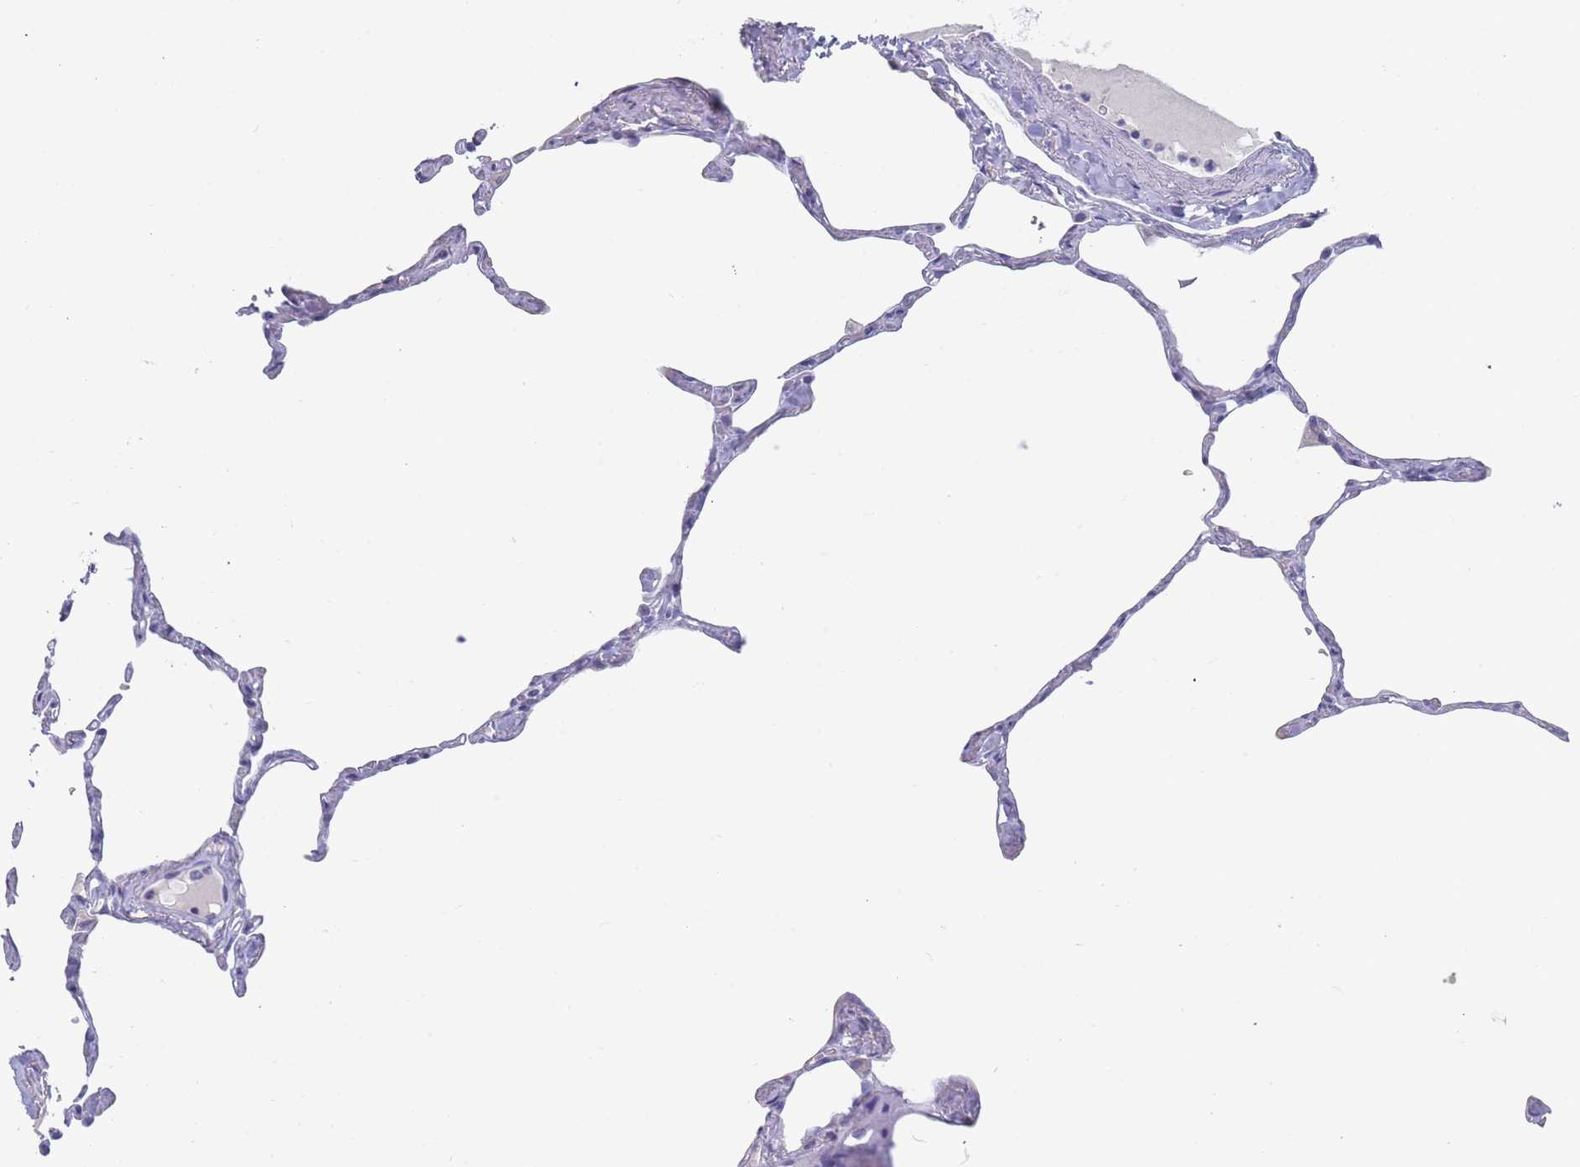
{"staining": {"intensity": "negative", "quantity": "none", "location": "none"}, "tissue": "lung", "cell_type": "Alveolar cells", "image_type": "normal", "snomed": [{"axis": "morphology", "description": "Normal tissue, NOS"}, {"axis": "topography", "description": "Lung"}], "caption": "Immunohistochemistry image of unremarkable lung: lung stained with DAB (3,3'-diaminobenzidine) demonstrates no significant protein staining in alveolar cells. Brightfield microscopy of immunohistochemistry (IHC) stained with DAB (brown) and hematoxylin (blue), captured at high magnification.", "gene": "PIGU", "patient": {"sex": "male", "age": 65}}